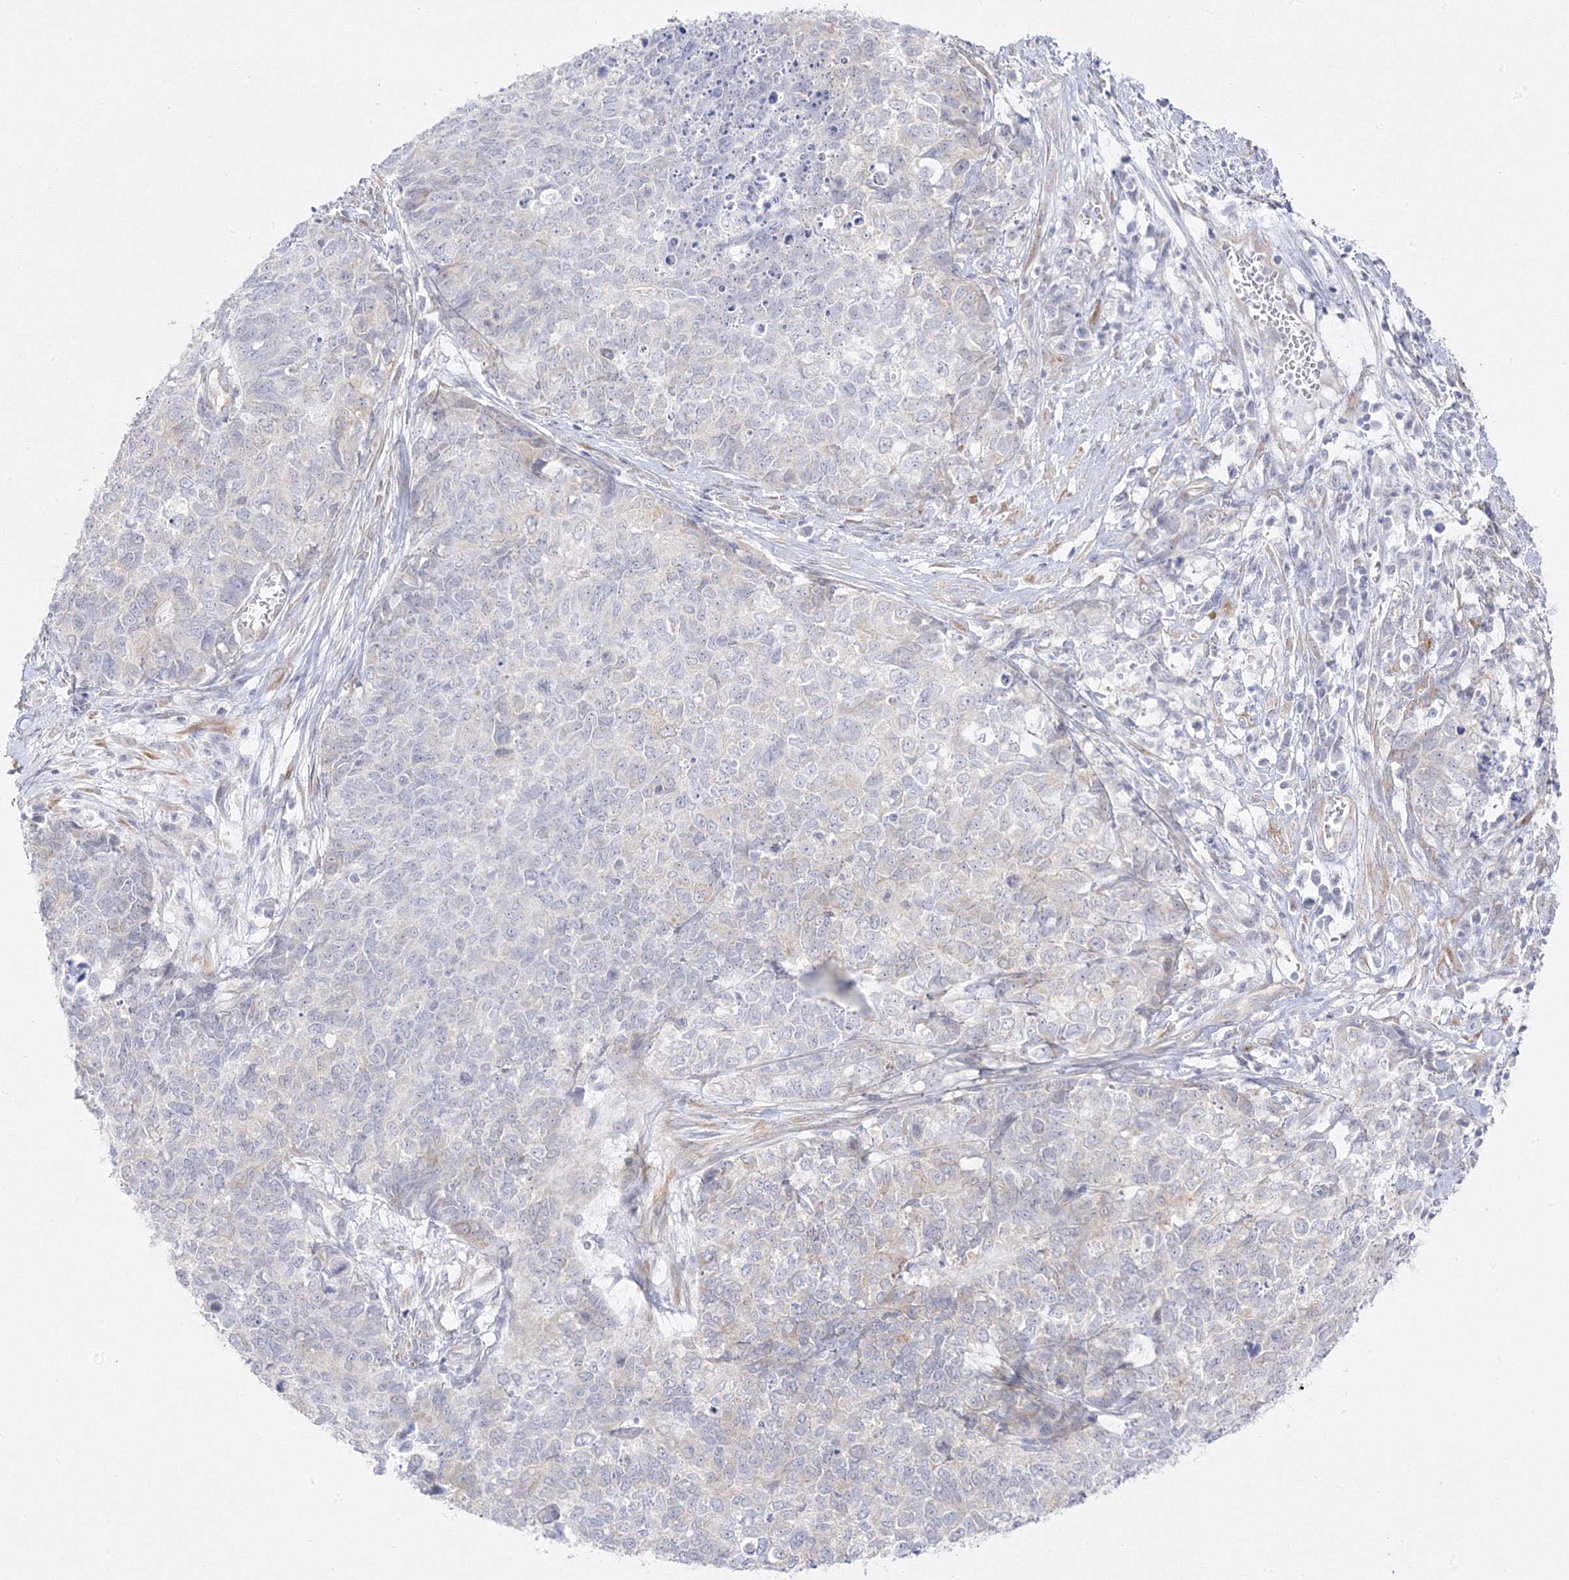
{"staining": {"intensity": "negative", "quantity": "none", "location": "none"}, "tissue": "cervical cancer", "cell_type": "Tumor cells", "image_type": "cancer", "snomed": [{"axis": "morphology", "description": "Squamous cell carcinoma, NOS"}, {"axis": "topography", "description": "Cervix"}], "caption": "The image demonstrates no significant positivity in tumor cells of cervical squamous cell carcinoma.", "gene": "C2CD2", "patient": {"sex": "female", "age": 63}}